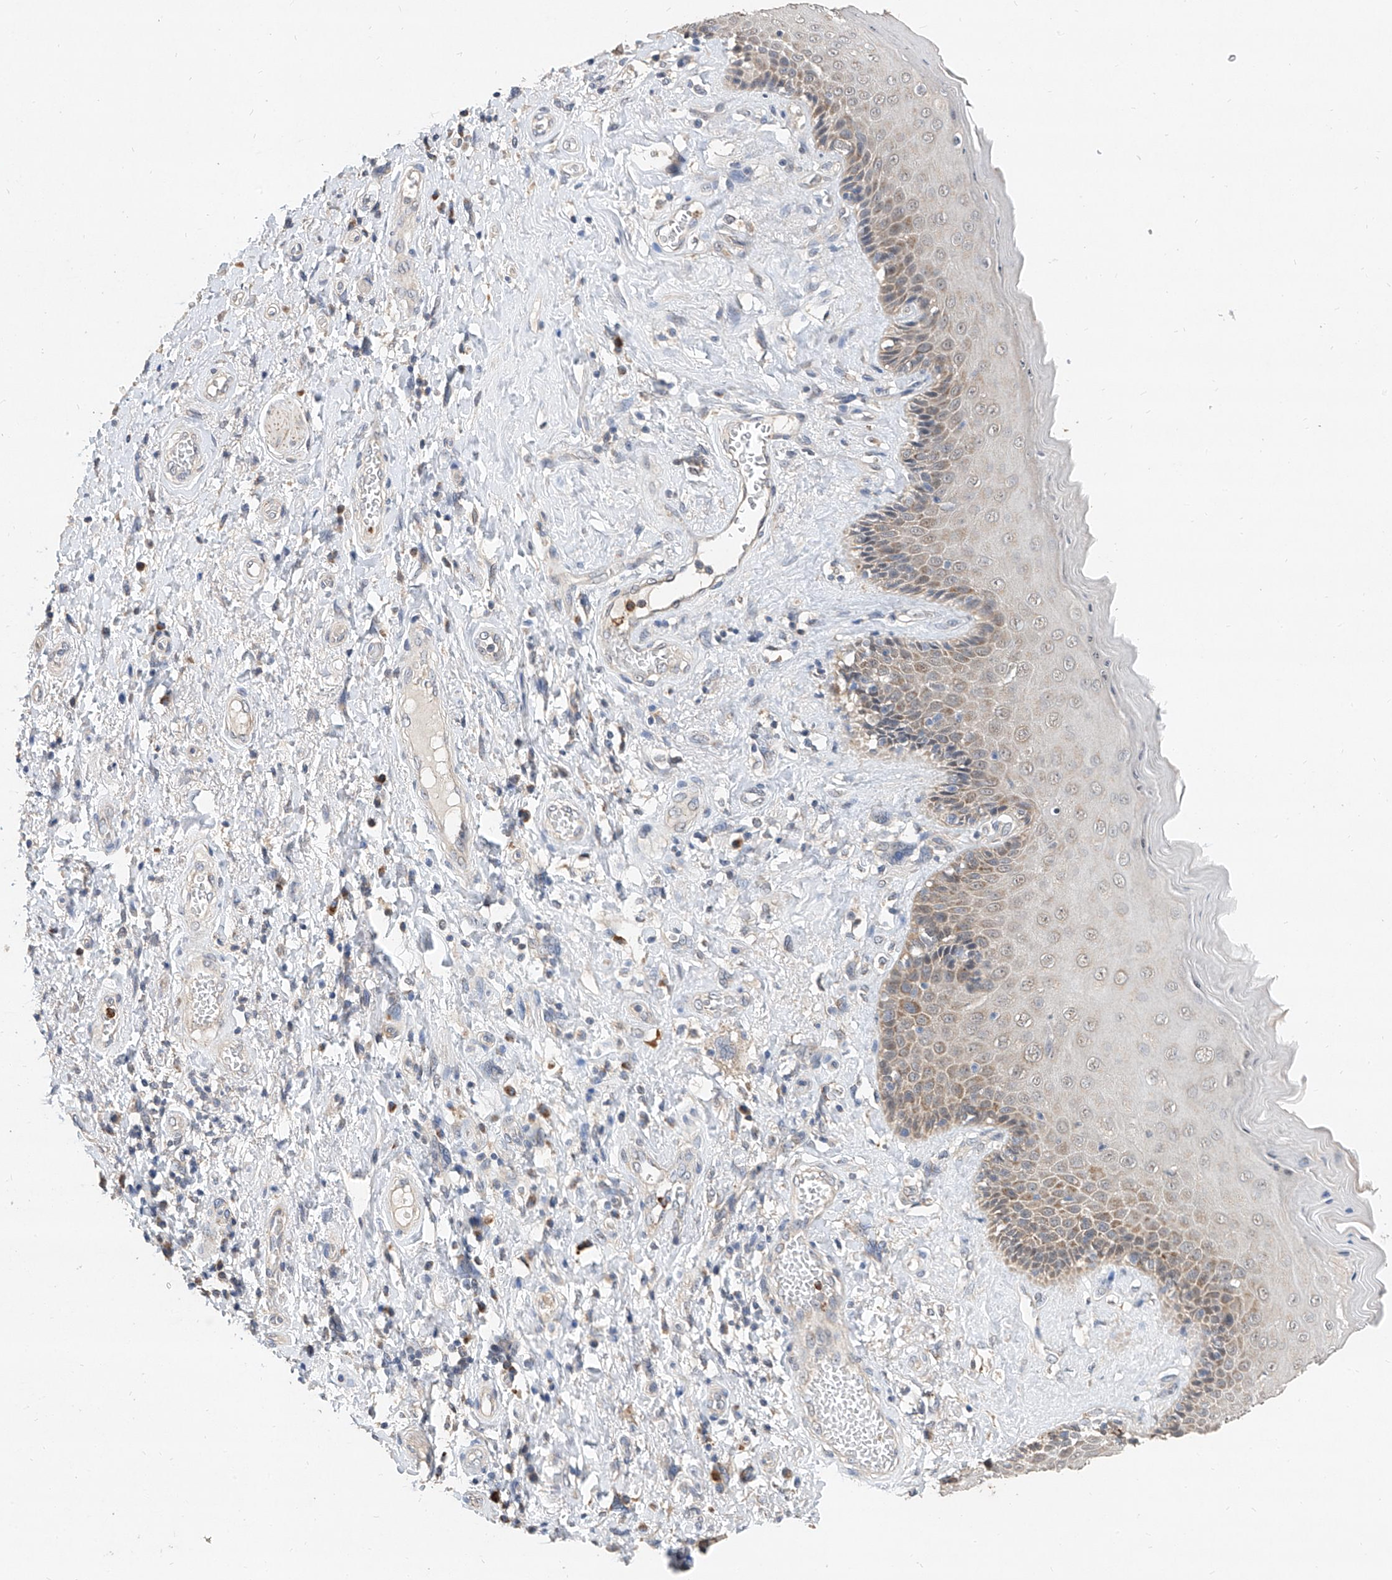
{"staining": {"intensity": "moderate", "quantity": "25%-75%", "location": "cytoplasmic/membranous,nuclear"}, "tissue": "skin", "cell_type": "Epidermal cells", "image_type": "normal", "snomed": [{"axis": "morphology", "description": "Normal tissue, NOS"}, {"axis": "topography", "description": "Anal"}], "caption": "Approximately 25%-75% of epidermal cells in benign skin show moderate cytoplasmic/membranous,nuclear protein expression as visualized by brown immunohistochemical staining.", "gene": "MFSD4B", "patient": {"sex": "male", "age": 69}}